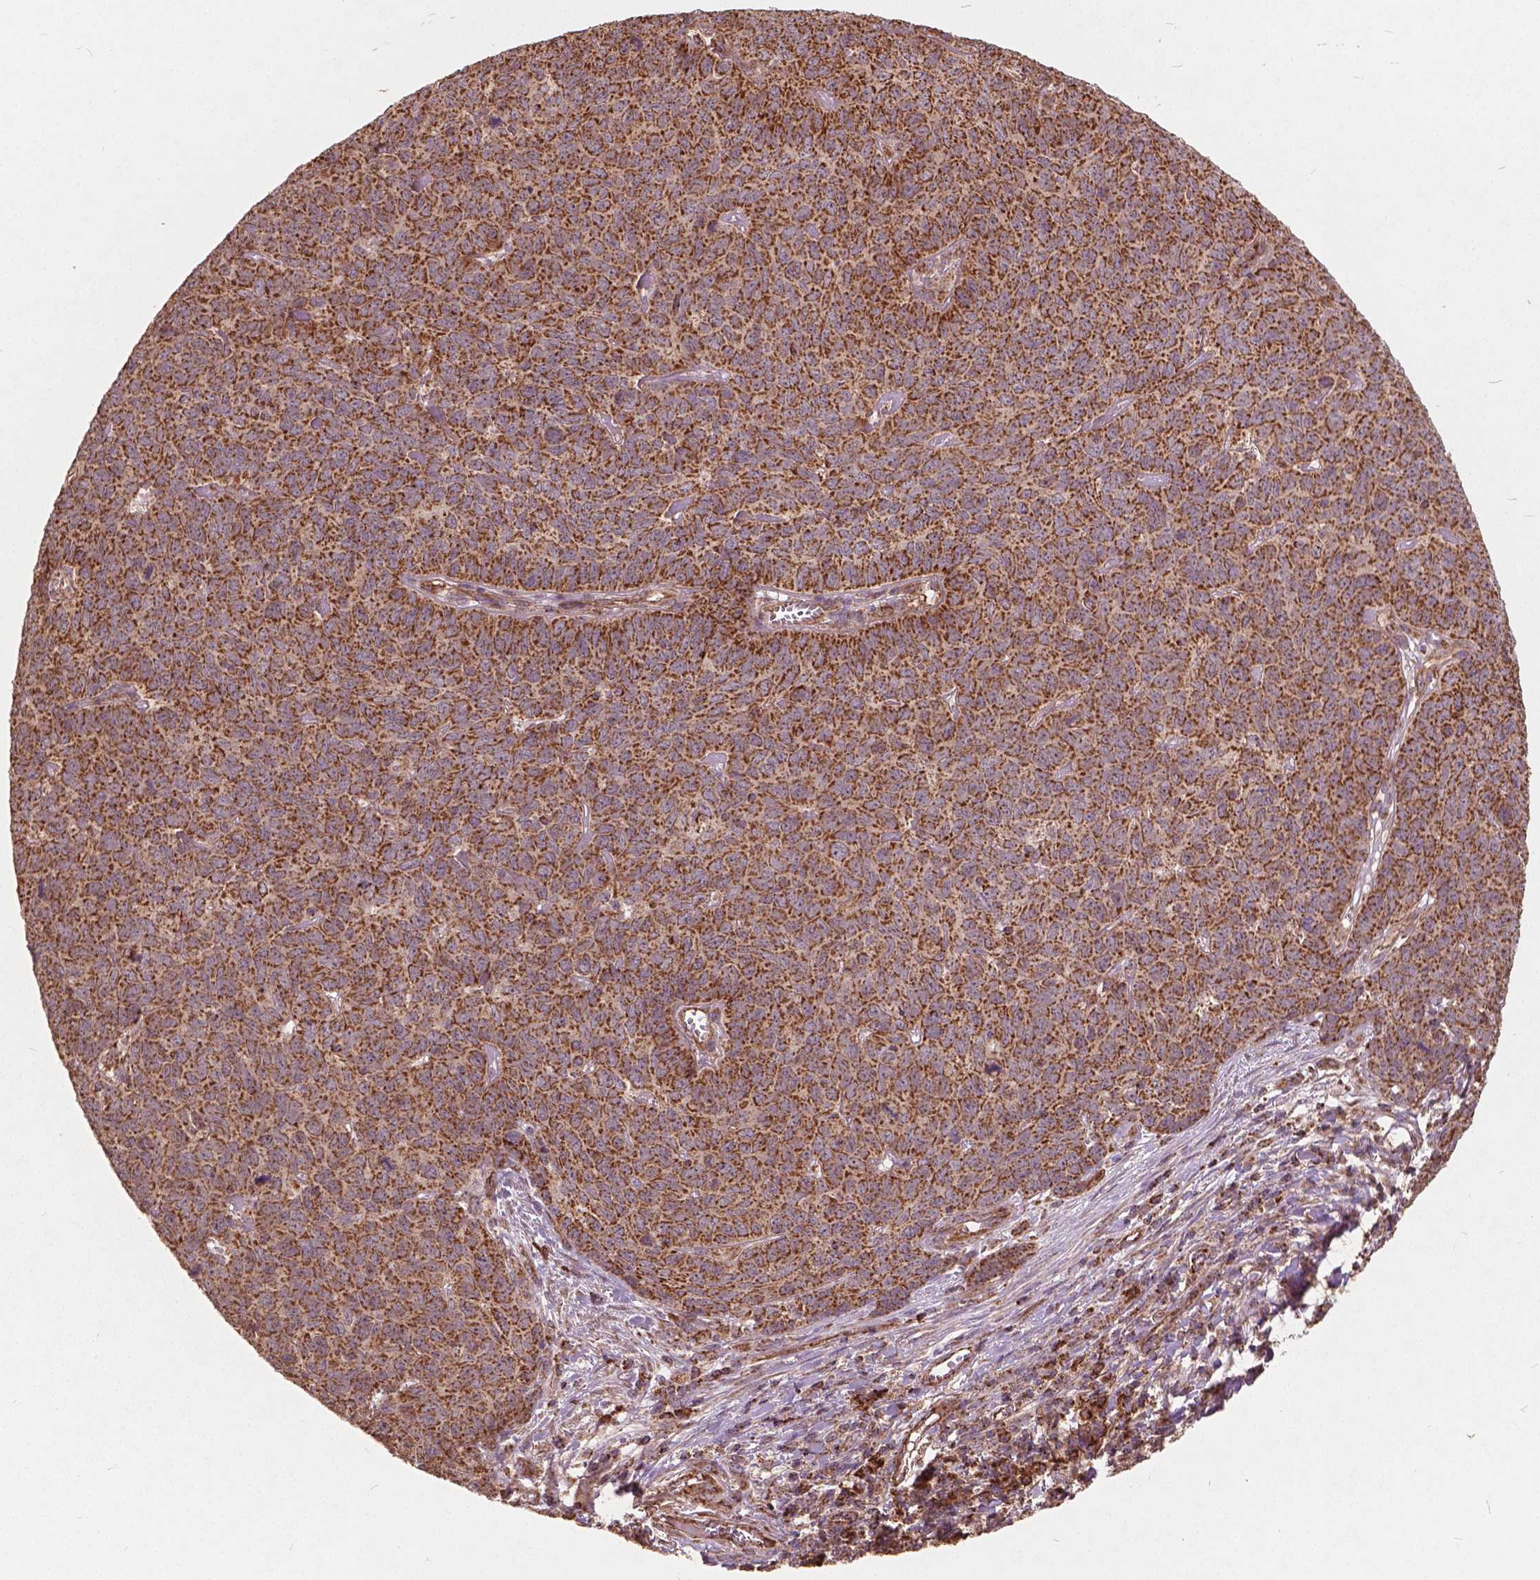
{"staining": {"intensity": "strong", "quantity": ">75%", "location": "cytoplasmic/membranous"}, "tissue": "skin cancer", "cell_type": "Tumor cells", "image_type": "cancer", "snomed": [{"axis": "morphology", "description": "Squamous cell carcinoma, NOS"}, {"axis": "topography", "description": "Skin"}, {"axis": "topography", "description": "Anal"}], "caption": "Skin cancer tissue demonstrates strong cytoplasmic/membranous positivity in approximately >75% of tumor cells", "gene": "UBXN2A", "patient": {"sex": "female", "age": 51}}